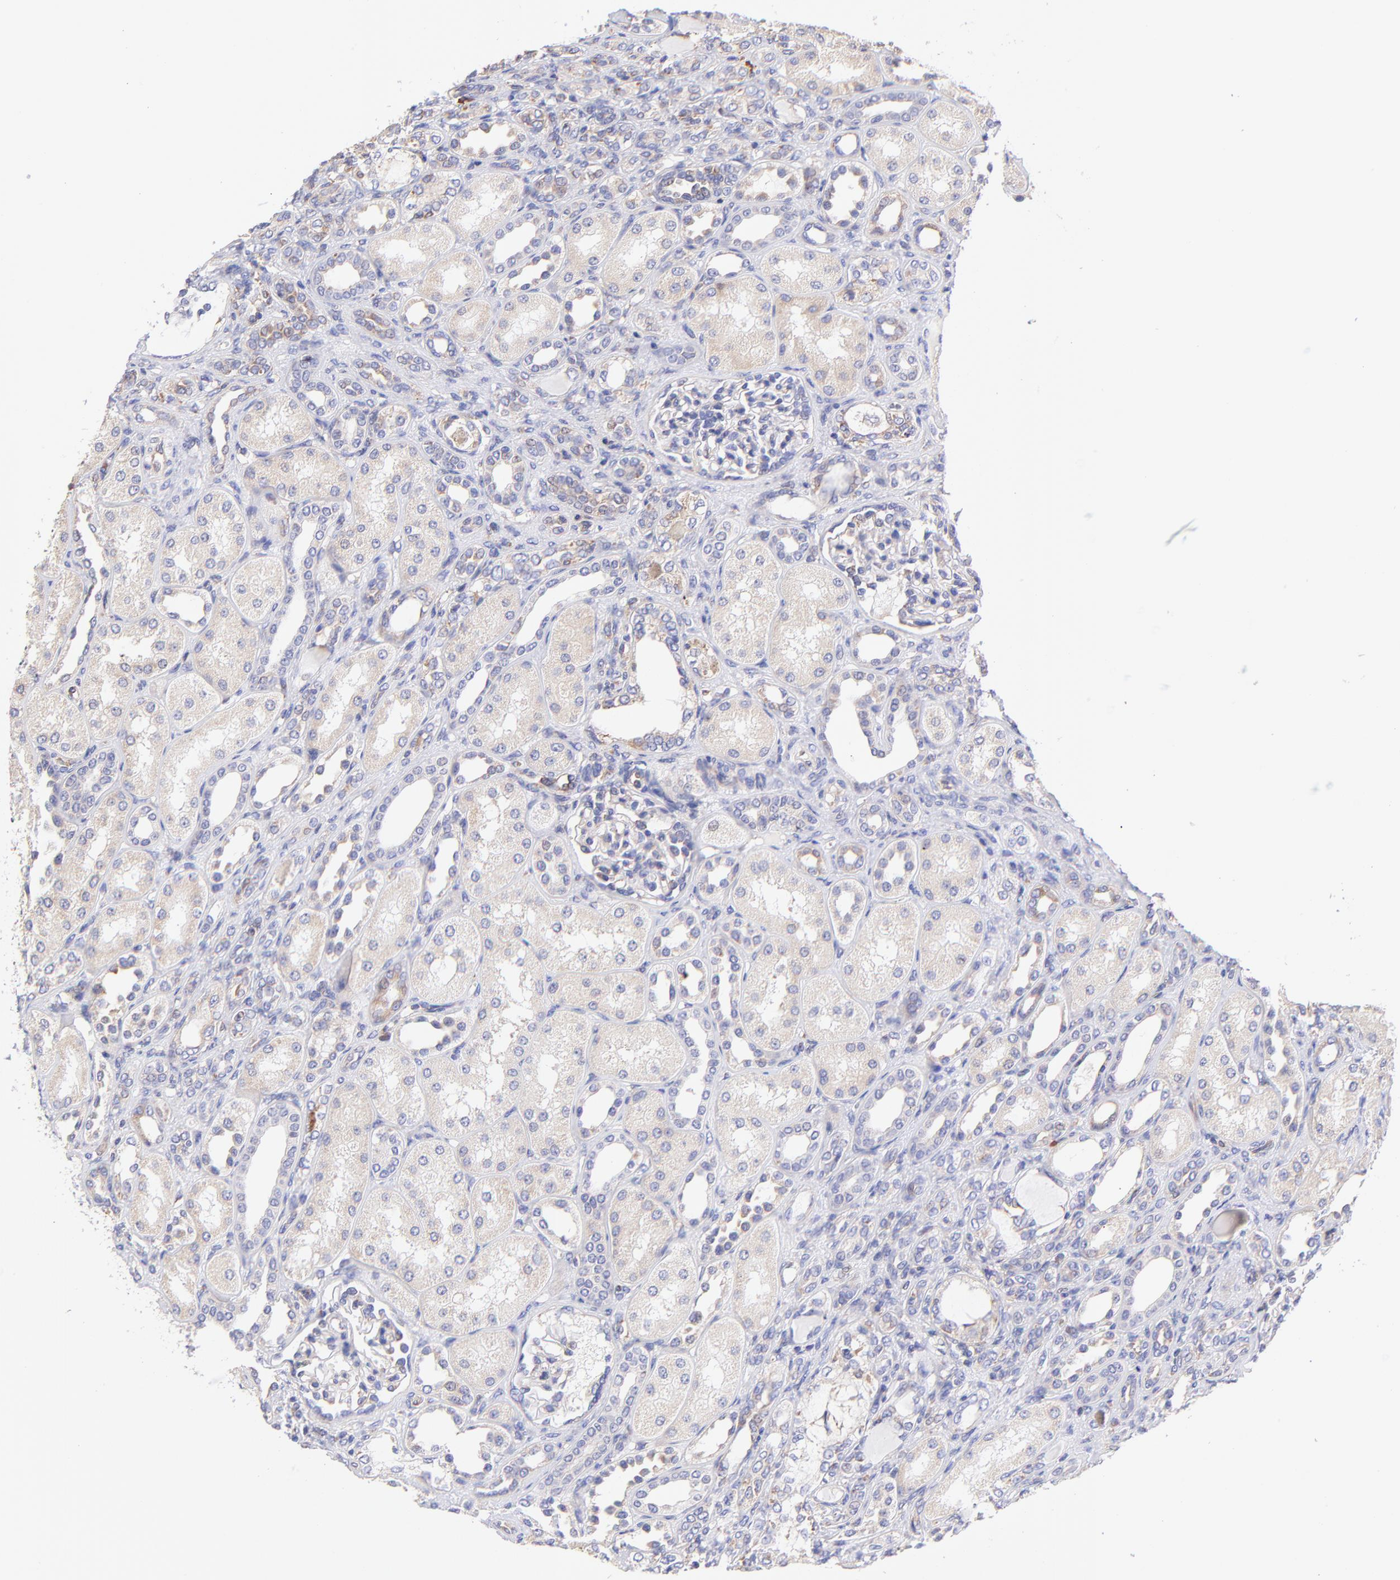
{"staining": {"intensity": "weak", "quantity": "<25%", "location": "cytoplasmic/membranous"}, "tissue": "kidney", "cell_type": "Cells in glomeruli", "image_type": "normal", "snomed": [{"axis": "morphology", "description": "Normal tissue, NOS"}, {"axis": "topography", "description": "Kidney"}], "caption": "Immunohistochemistry (IHC) of unremarkable kidney exhibits no positivity in cells in glomeruli.", "gene": "PREX1", "patient": {"sex": "male", "age": 7}}